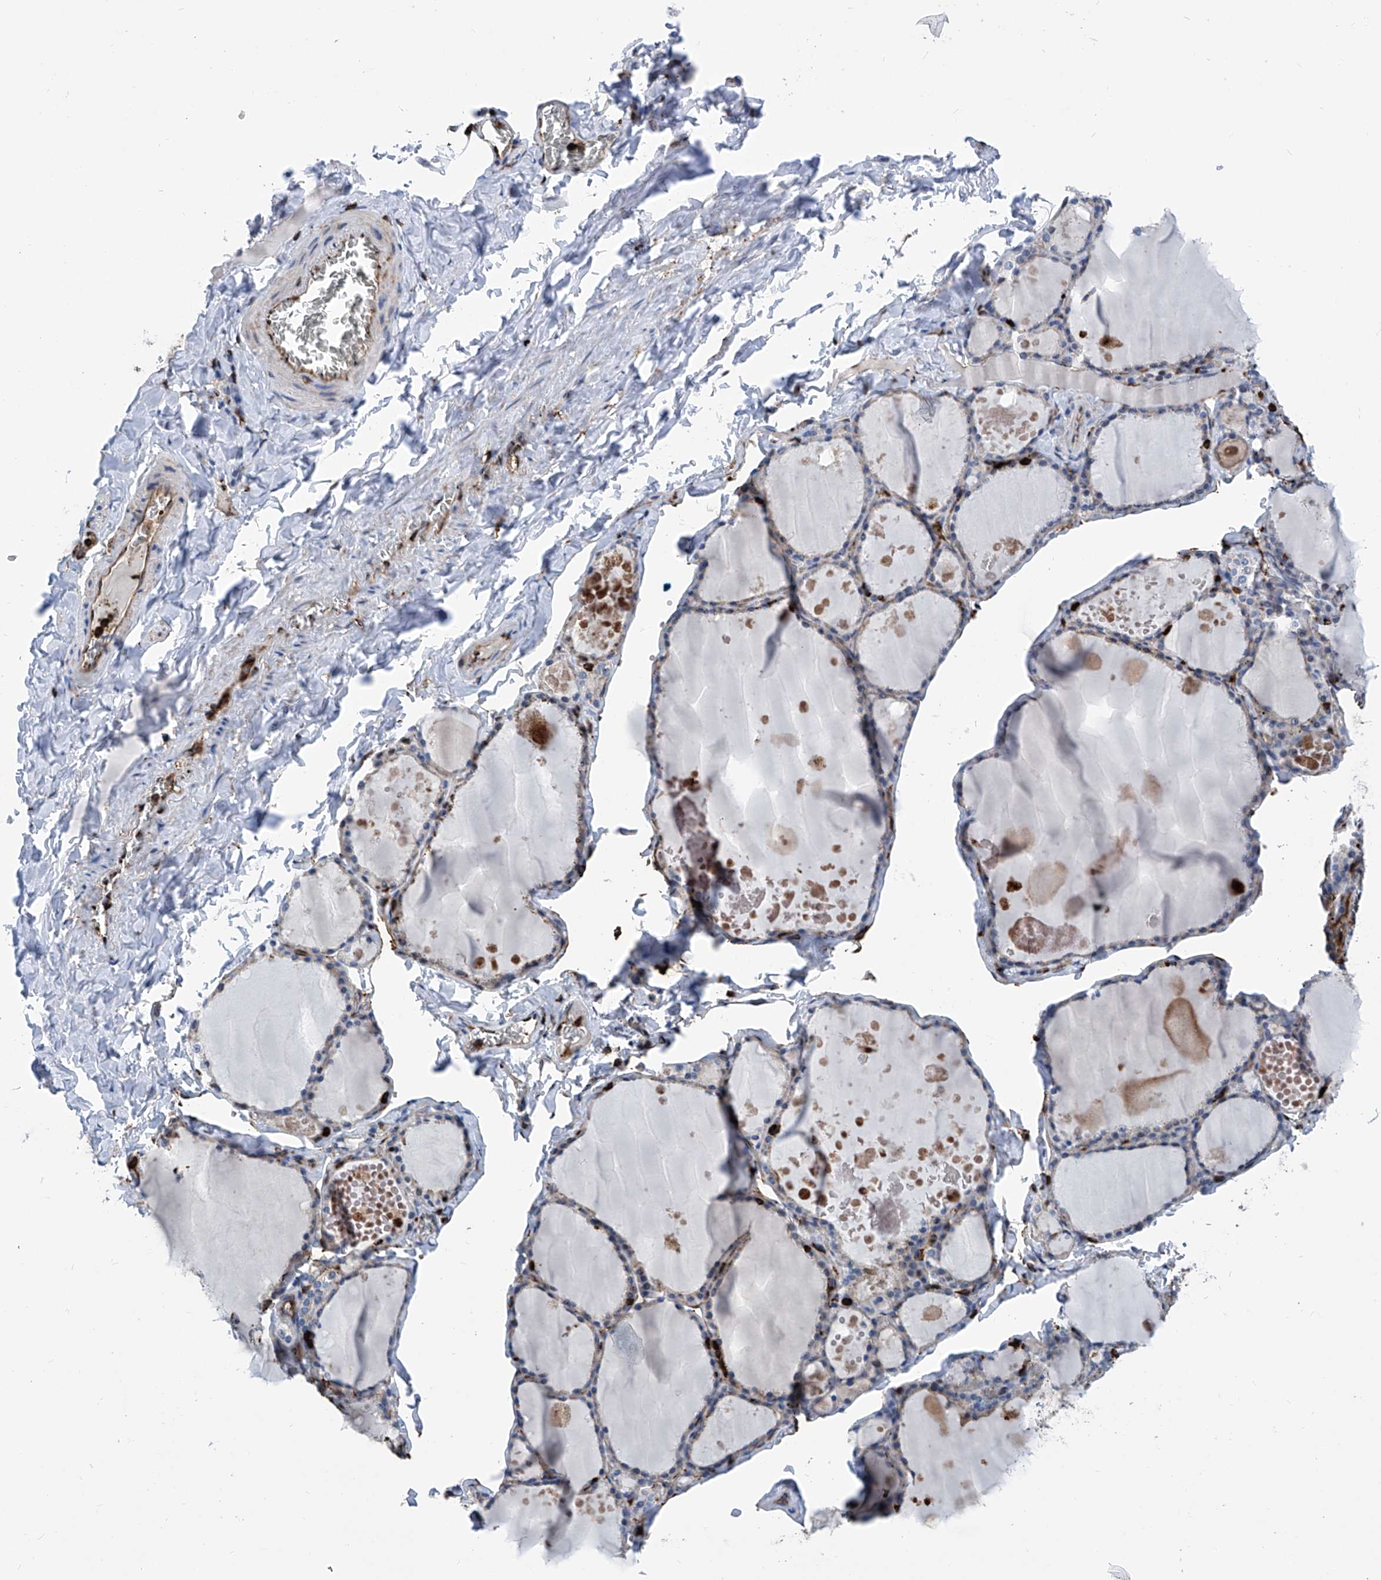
{"staining": {"intensity": "weak", "quantity": "25%-75%", "location": "cytoplasmic/membranous"}, "tissue": "thyroid gland", "cell_type": "Glandular cells", "image_type": "normal", "snomed": [{"axis": "morphology", "description": "Normal tissue, NOS"}, {"axis": "topography", "description": "Thyroid gland"}], "caption": "Human thyroid gland stained with a brown dye displays weak cytoplasmic/membranous positive staining in approximately 25%-75% of glandular cells.", "gene": "ZNF484", "patient": {"sex": "male", "age": 56}}